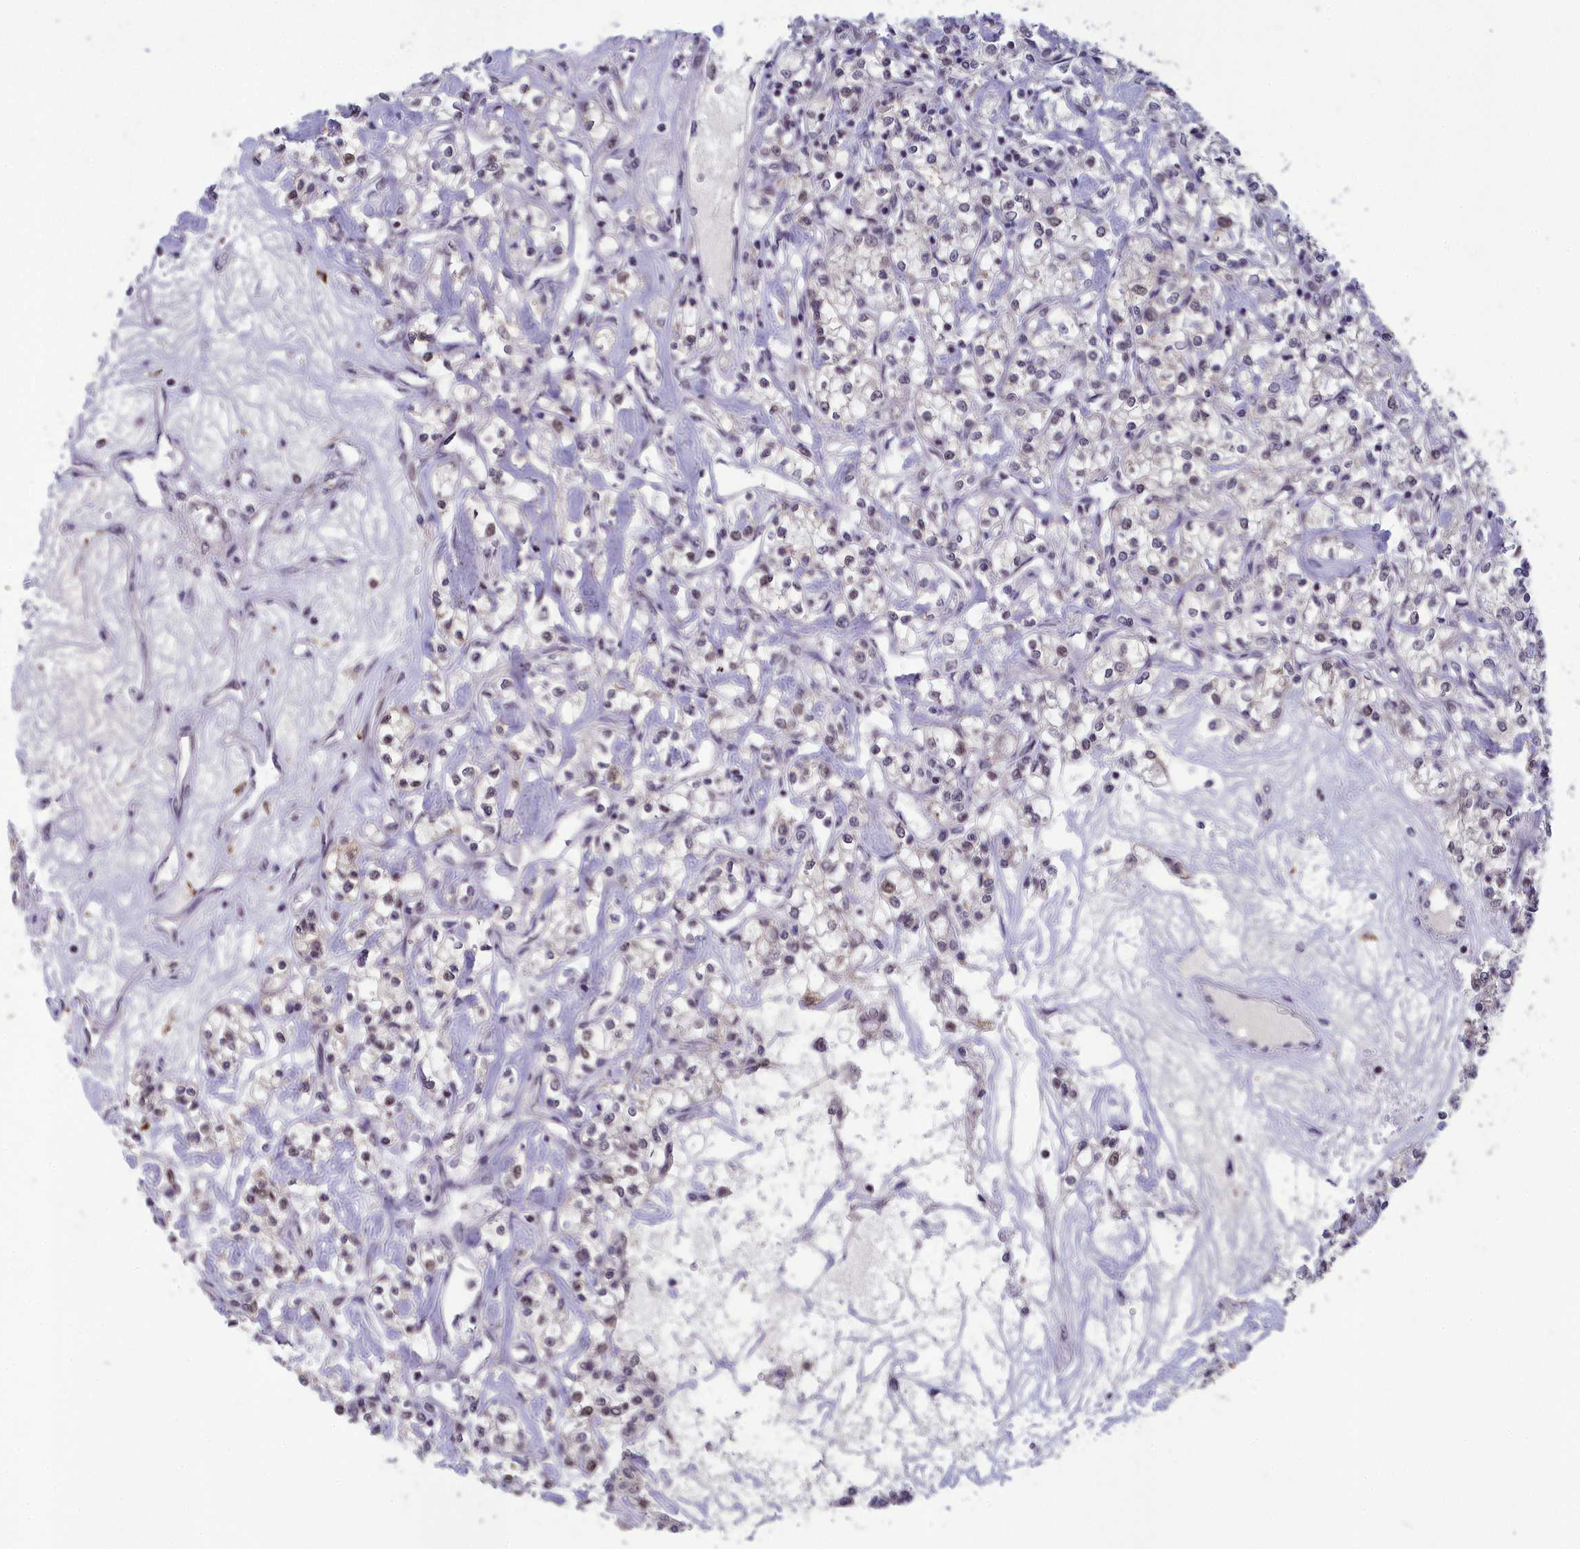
{"staining": {"intensity": "moderate", "quantity": "25%-75%", "location": "cytoplasmic/membranous,nuclear"}, "tissue": "renal cancer", "cell_type": "Tumor cells", "image_type": "cancer", "snomed": [{"axis": "morphology", "description": "Adenocarcinoma, NOS"}, {"axis": "topography", "description": "Kidney"}], "caption": "Protein analysis of renal cancer (adenocarcinoma) tissue demonstrates moderate cytoplasmic/membranous and nuclear expression in about 25%-75% of tumor cells.", "gene": "MT-CO3", "patient": {"sex": "female", "age": 59}}